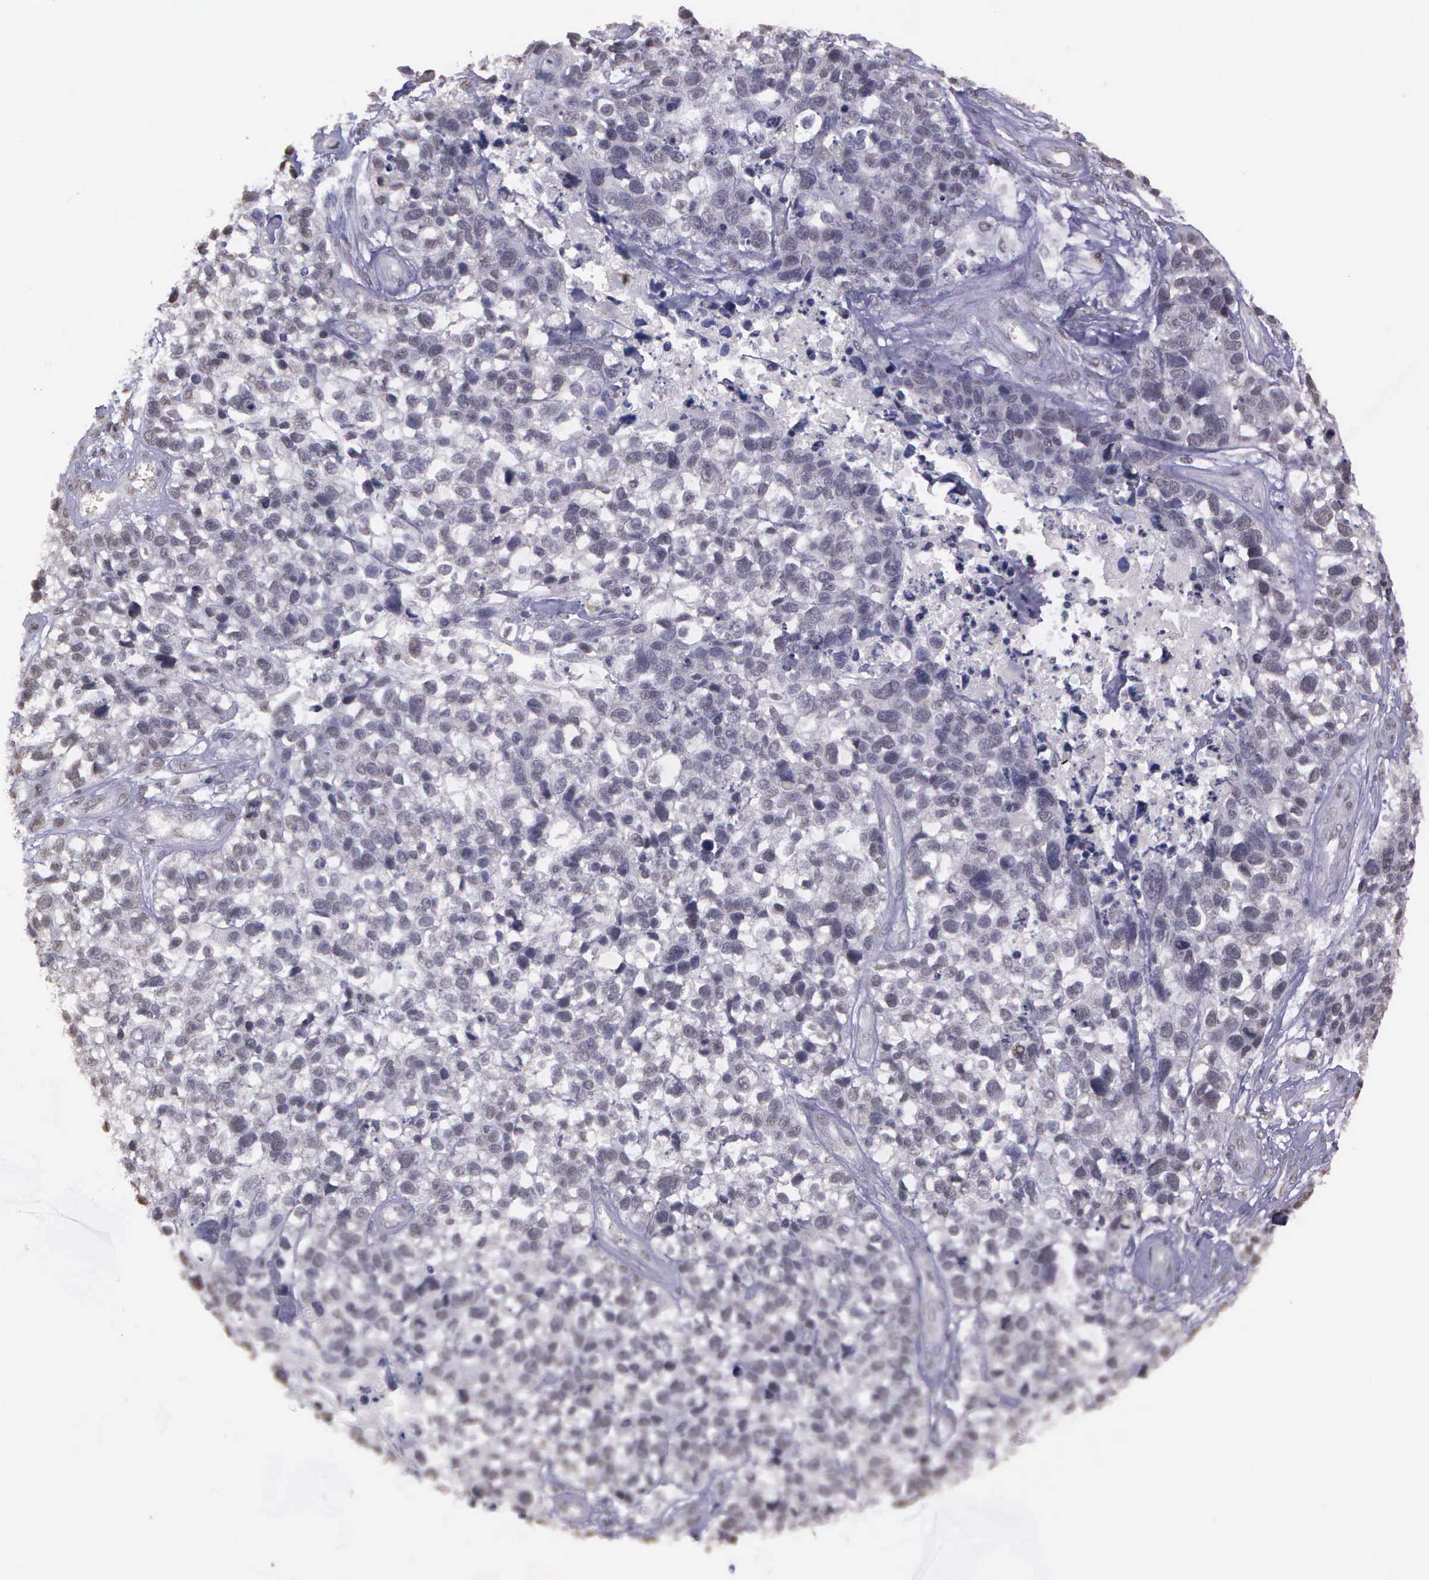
{"staining": {"intensity": "negative", "quantity": "none", "location": "none"}, "tissue": "lung cancer", "cell_type": "Tumor cells", "image_type": "cancer", "snomed": [{"axis": "morphology", "description": "Squamous cell carcinoma, NOS"}, {"axis": "topography", "description": "Lymph node"}, {"axis": "topography", "description": "Lung"}], "caption": "Immunohistochemistry (IHC) of human lung cancer displays no staining in tumor cells. The staining is performed using DAB (3,3'-diaminobenzidine) brown chromogen with nuclei counter-stained in using hematoxylin.", "gene": "ARMCX5", "patient": {"sex": "male", "age": 74}}